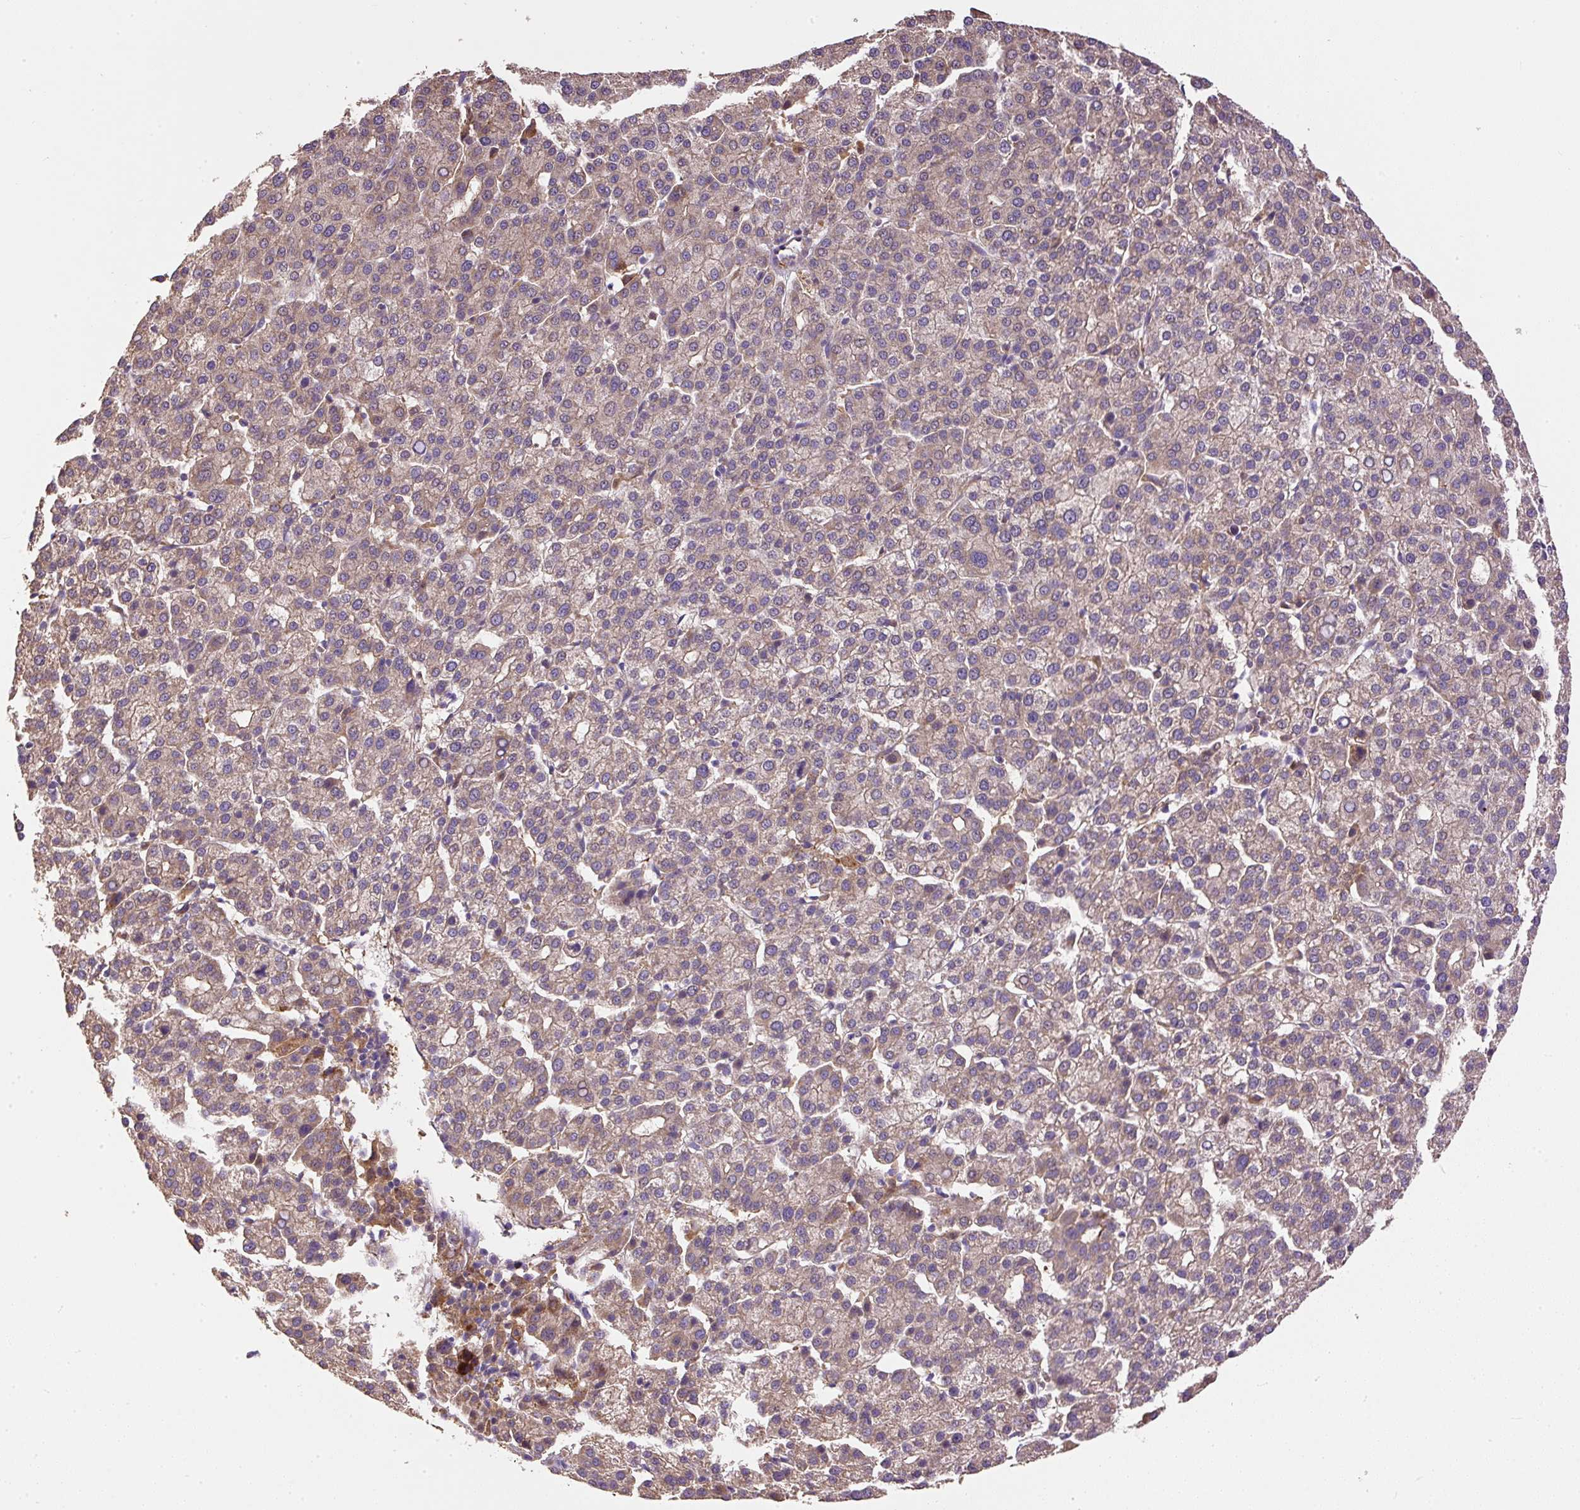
{"staining": {"intensity": "weak", "quantity": "<25%", "location": "cytoplasmic/membranous"}, "tissue": "liver cancer", "cell_type": "Tumor cells", "image_type": "cancer", "snomed": [{"axis": "morphology", "description": "Carcinoma, Hepatocellular, NOS"}, {"axis": "topography", "description": "Liver"}], "caption": "There is no significant positivity in tumor cells of liver cancer (hepatocellular carcinoma).", "gene": "DAPK1", "patient": {"sex": "female", "age": 58}}